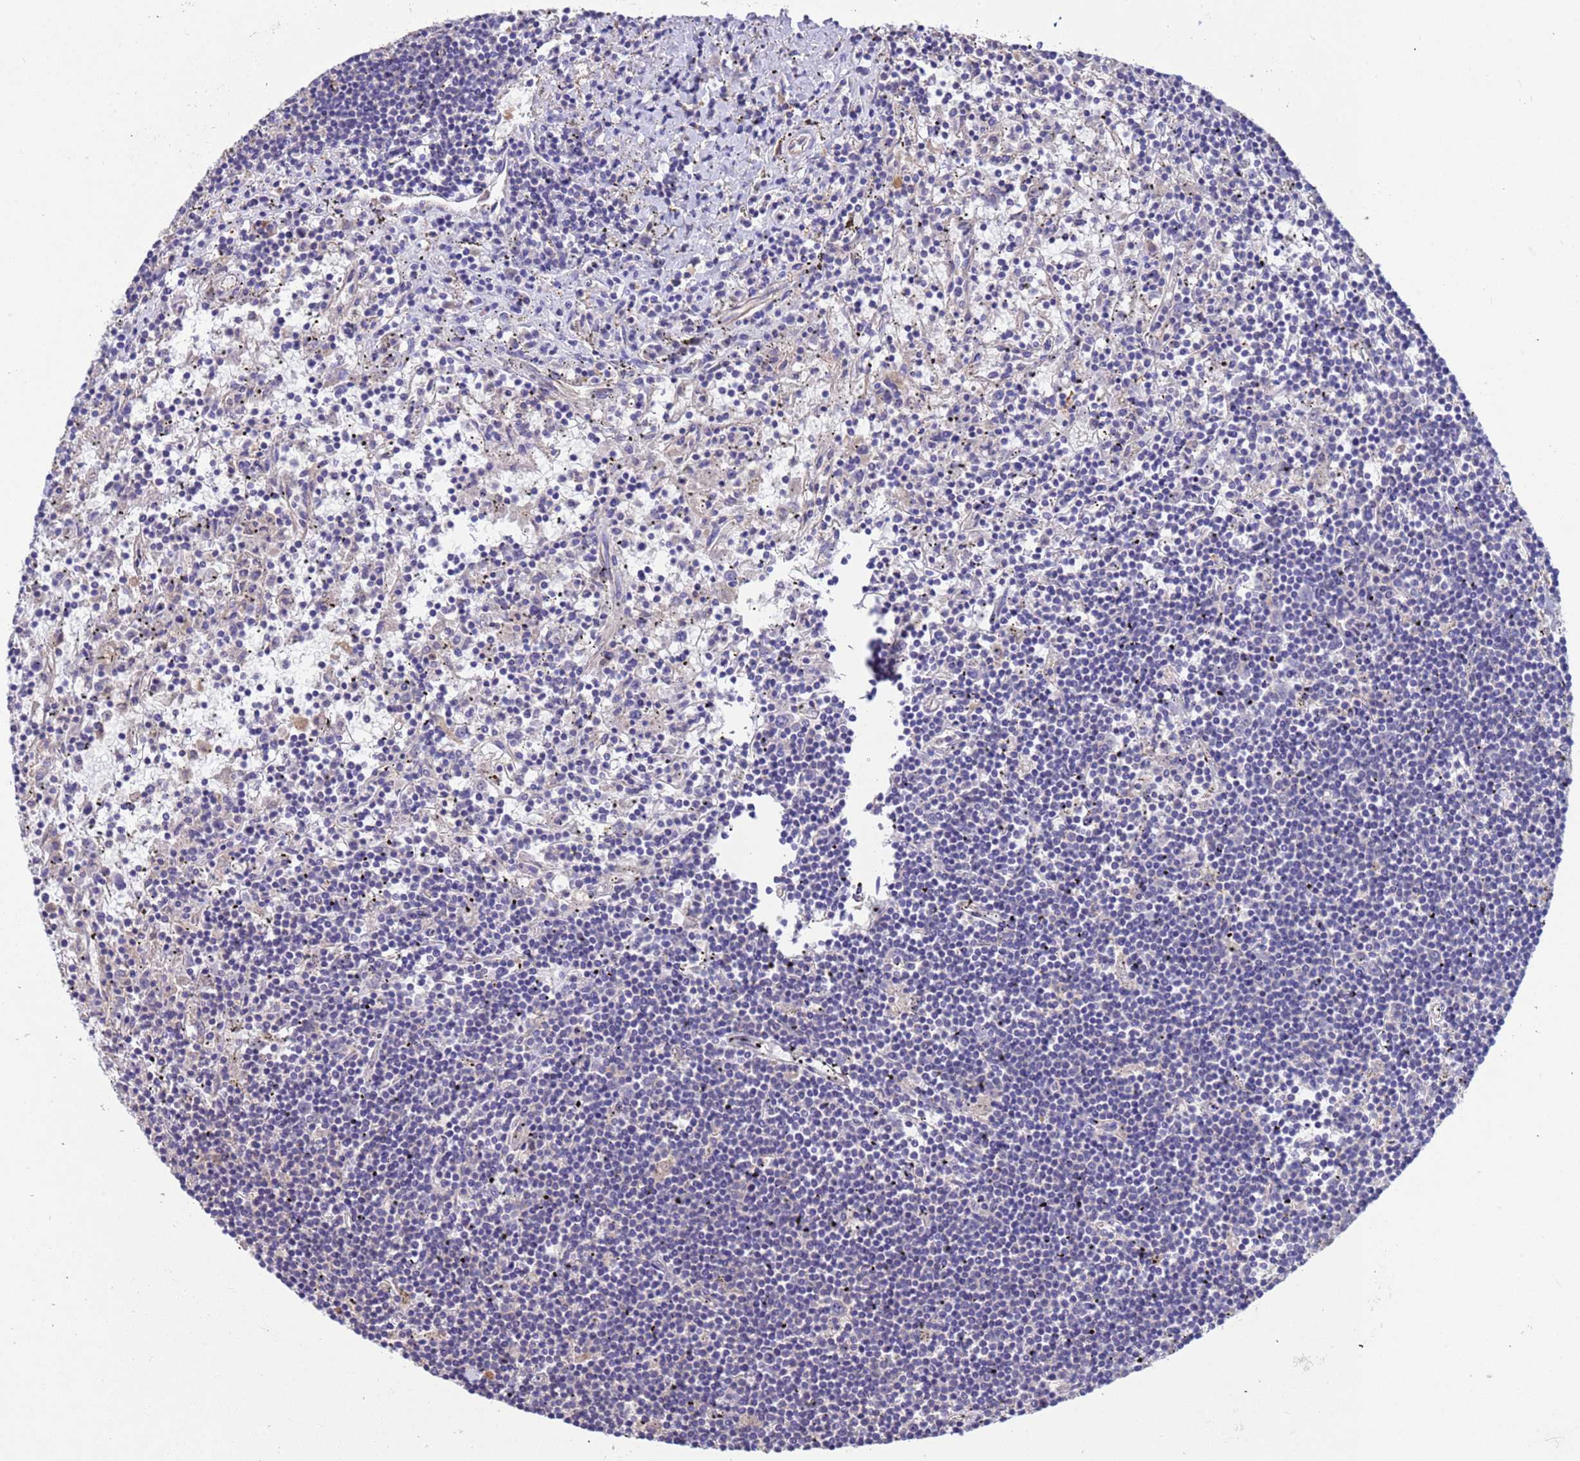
{"staining": {"intensity": "negative", "quantity": "none", "location": "none"}, "tissue": "lymphoma", "cell_type": "Tumor cells", "image_type": "cancer", "snomed": [{"axis": "morphology", "description": "Malignant lymphoma, non-Hodgkin's type, Low grade"}, {"axis": "topography", "description": "Spleen"}], "caption": "The histopathology image reveals no significant positivity in tumor cells of low-grade malignant lymphoma, non-Hodgkin's type.", "gene": "SRL", "patient": {"sex": "male", "age": 76}}